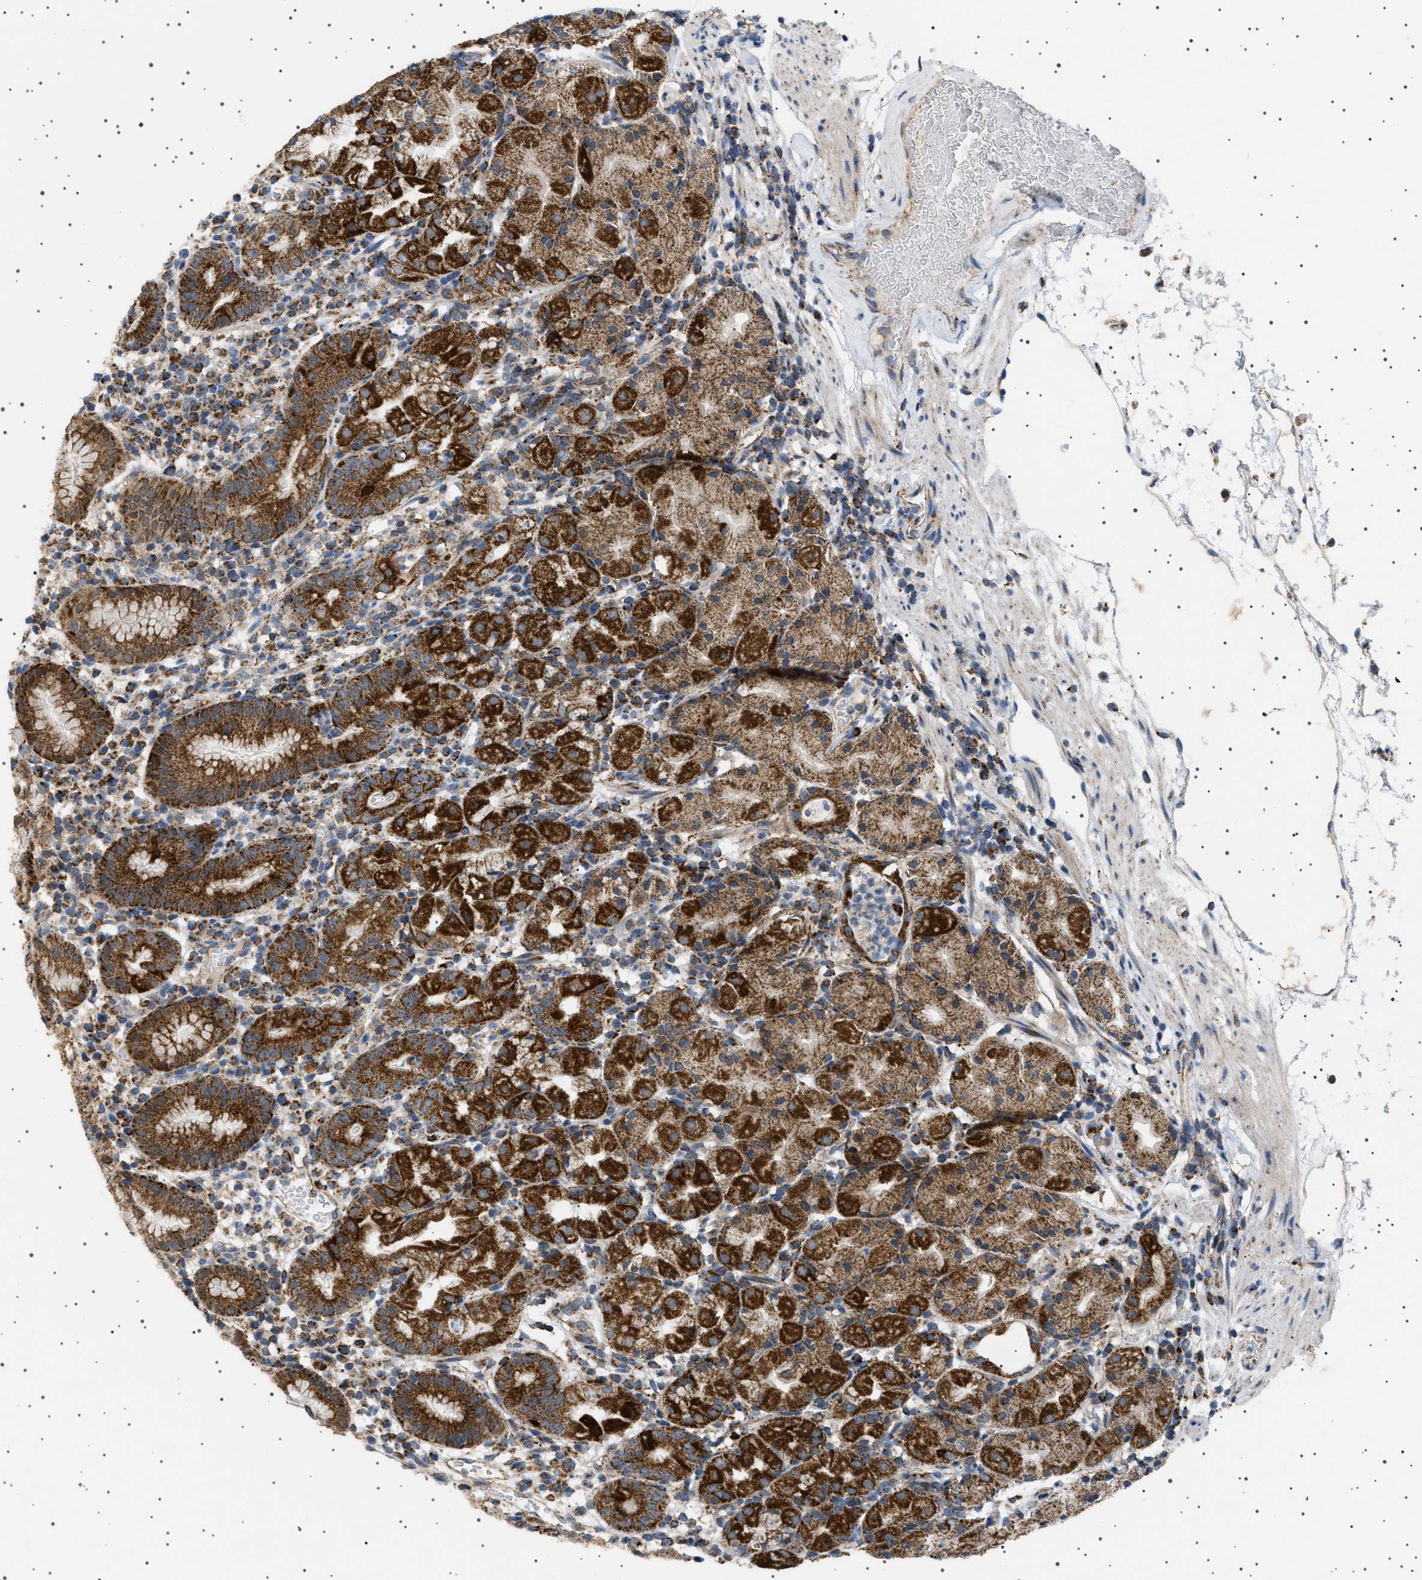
{"staining": {"intensity": "strong", "quantity": ">75%", "location": "cytoplasmic/membranous"}, "tissue": "stomach", "cell_type": "Glandular cells", "image_type": "normal", "snomed": [{"axis": "morphology", "description": "Normal tissue, NOS"}, {"axis": "topography", "description": "Stomach"}, {"axis": "topography", "description": "Stomach, lower"}], "caption": "An immunohistochemistry (IHC) micrograph of unremarkable tissue is shown. Protein staining in brown shows strong cytoplasmic/membranous positivity in stomach within glandular cells.", "gene": "UBXN8", "patient": {"sex": "female", "age": 75}}